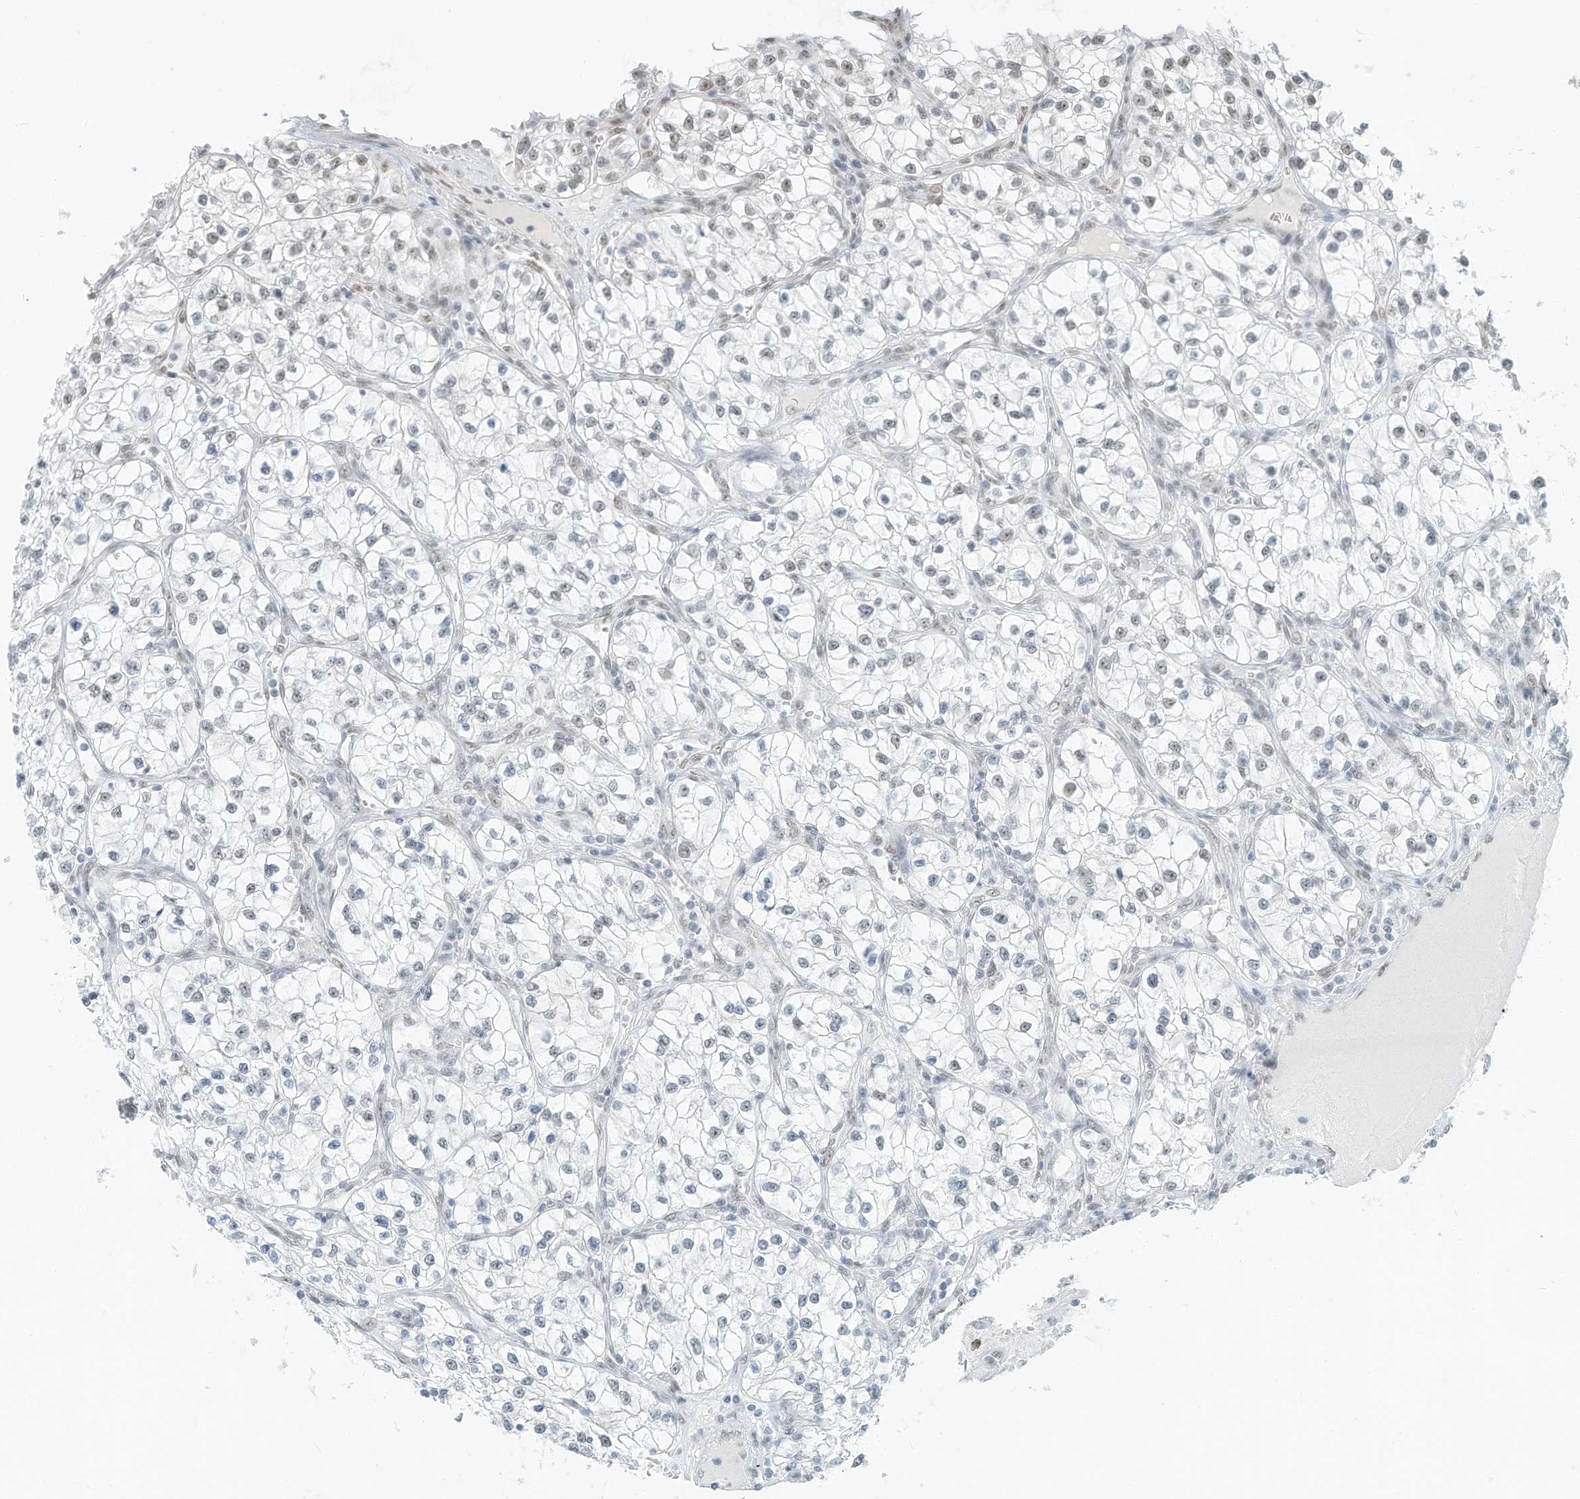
{"staining": {"intensity": "negative", "quantity": "none", "location": "none"}, "tissue": "renal cancer", "cell_type": "Tumor cells", "image_type": "cancer", "snomed": [{"axis": "morphology", "description": "Adenocarcinoma, NOS"}, {"axis": "topography", "description": "Kidney"}], "caption": "Renal adenocarcinoma was stained to show a protein in brown. There is no significant positivity in tumor cells. Nuclei are stained in blue.", "gene": "PGC", "patient": {"sex": "female", "age": 57}}